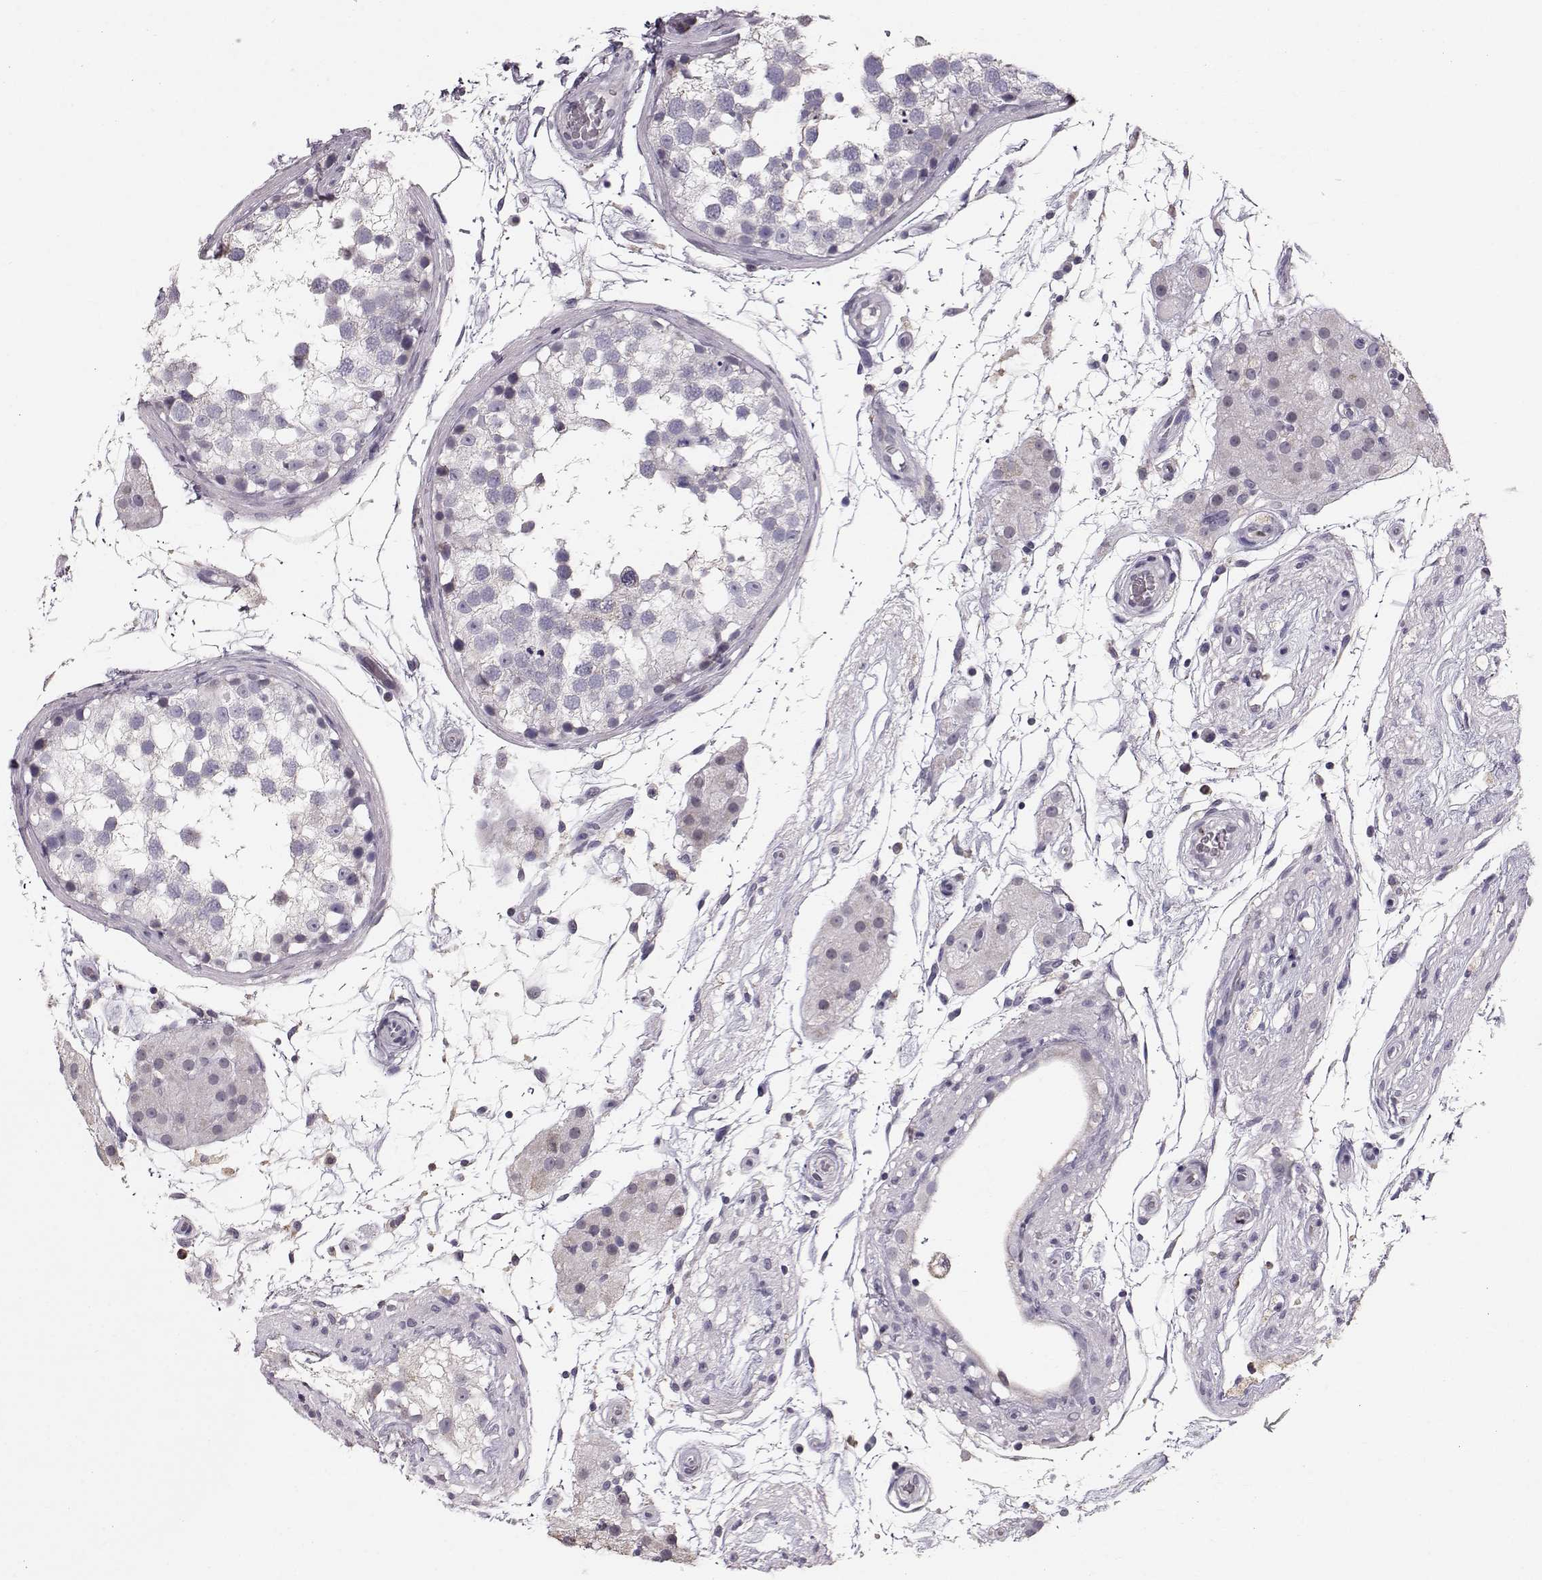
{"staining": {"intensity": "negative", "quantity": "none", "location": "none"}, "tissue": "testis", "cell_type": "Cells in seminiferous ducts", "image_type": "normal", "snomed": [{"axis": "morphology", "description": "Normal tissue, NOS"}, {"axis": "morphology", "description": "Seminoma, NOS"}, {"axis": "topography", "description": "Testis"}], "caption": "This is an immunohistochemistry (IHC) histopathology image of normal human testis. There is no staining in cells in seminiferous ducts.", "gene": "POU1F1", "patient": {"sex": "male", "age": 65}}